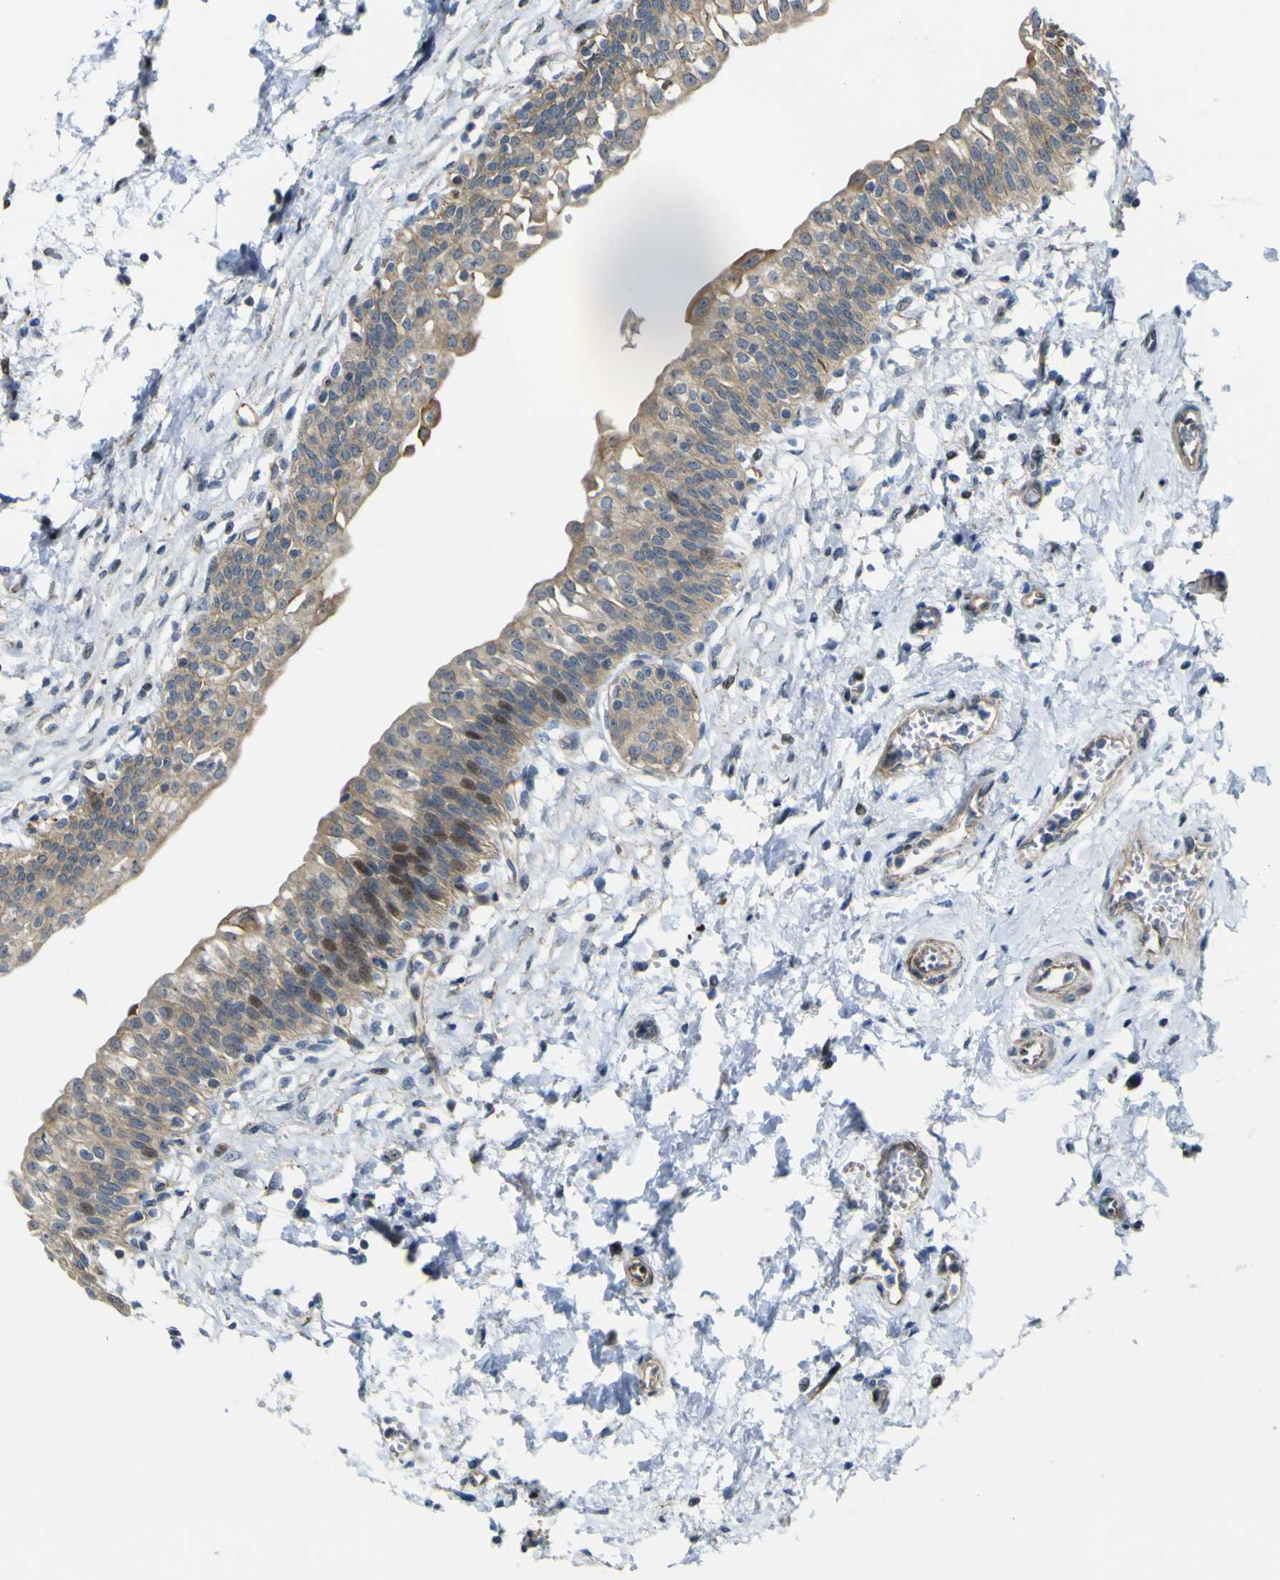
{"staining": {"intensity": "strong", "quantity": "25%-75%", "location": "cytoplasmic/membranous,nuclear"}, "tissue": "urinary bladder", "cell_type": "Urothelial cells", "image_type": "normal", "snomed": [{"axis": "morphology", "description": "Normal tissue, NOS"}, {"axis": "topography", "description": "Urinary bladder"}], "caption": "Brown immunohistochemical staining in normal urinary bladder displays strong cytoplasmic/membranous,nuclear positivity in about 25%-75% of urothelial cells. The staining was performed using DAB, with brown indicating positive protein expression. Nuclei are stained blue with hematoxylin.", "gene": "KDM7A", "patient": {"sex": "male", "age": 55}}